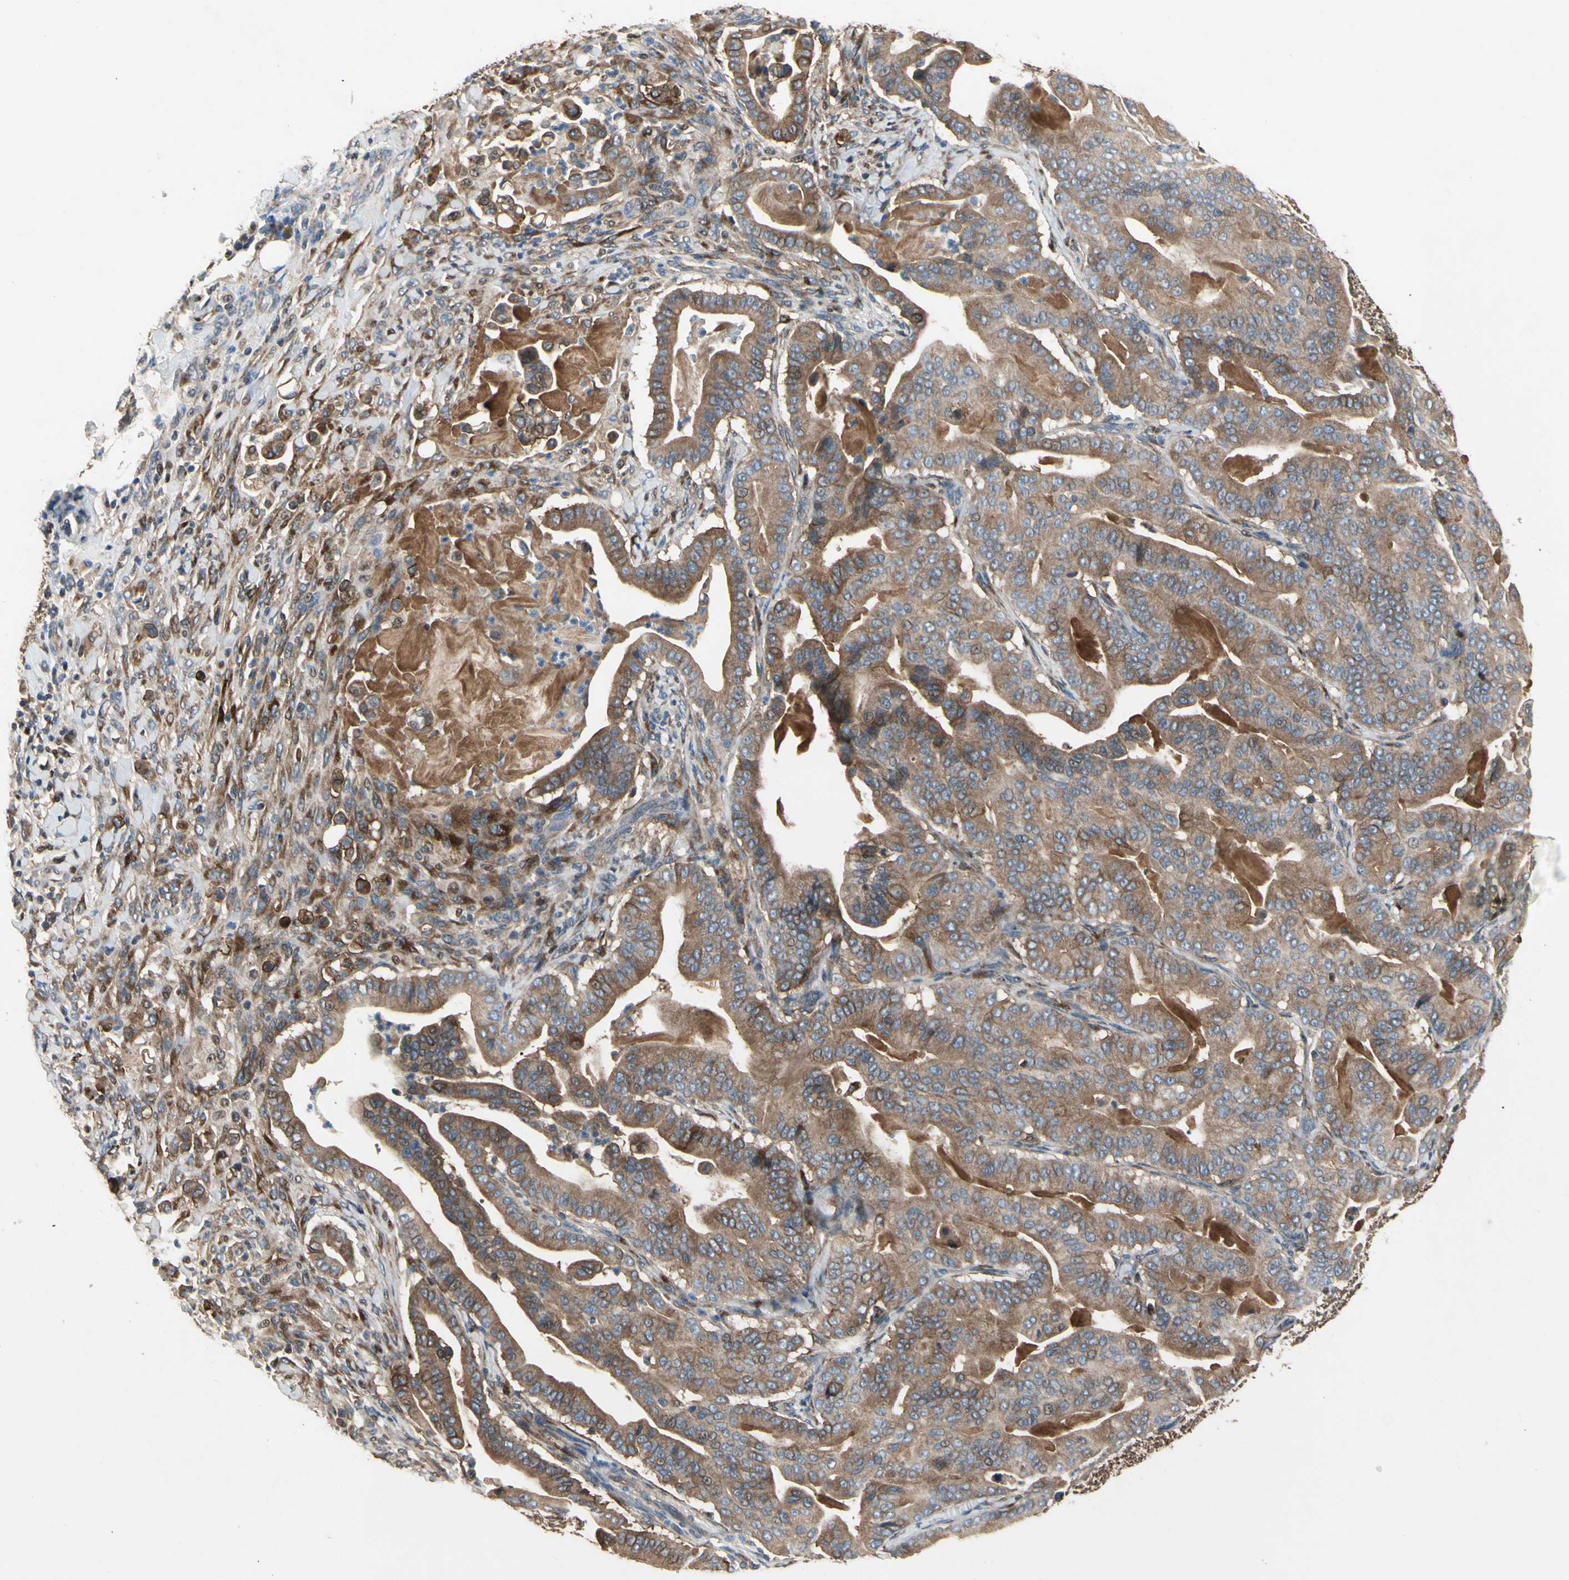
{"staining": {"intensity": "moderate", "quantity": ">75%", "location": "cytoplasmic/membranous"}, "tissue": "pancreatic cancer", "cell_type": "Tumor cells", "image_type": "cancer", "snomed": [{"axis": "morphology", "description": "Adenocarcinoma, NOS"}, {"axis": "topography", "description": "Pancreas"}], "caption": "IHC photomicrograph of human adenocarcinoma (pancreatic) stained for a protein (brown), which shows medium levels of moderate cytoplasmic/membranous positivity in approximately >75% of tumor cells.", "gene": "CGREF1", "patient": {"sex": "male", "age": 63}}